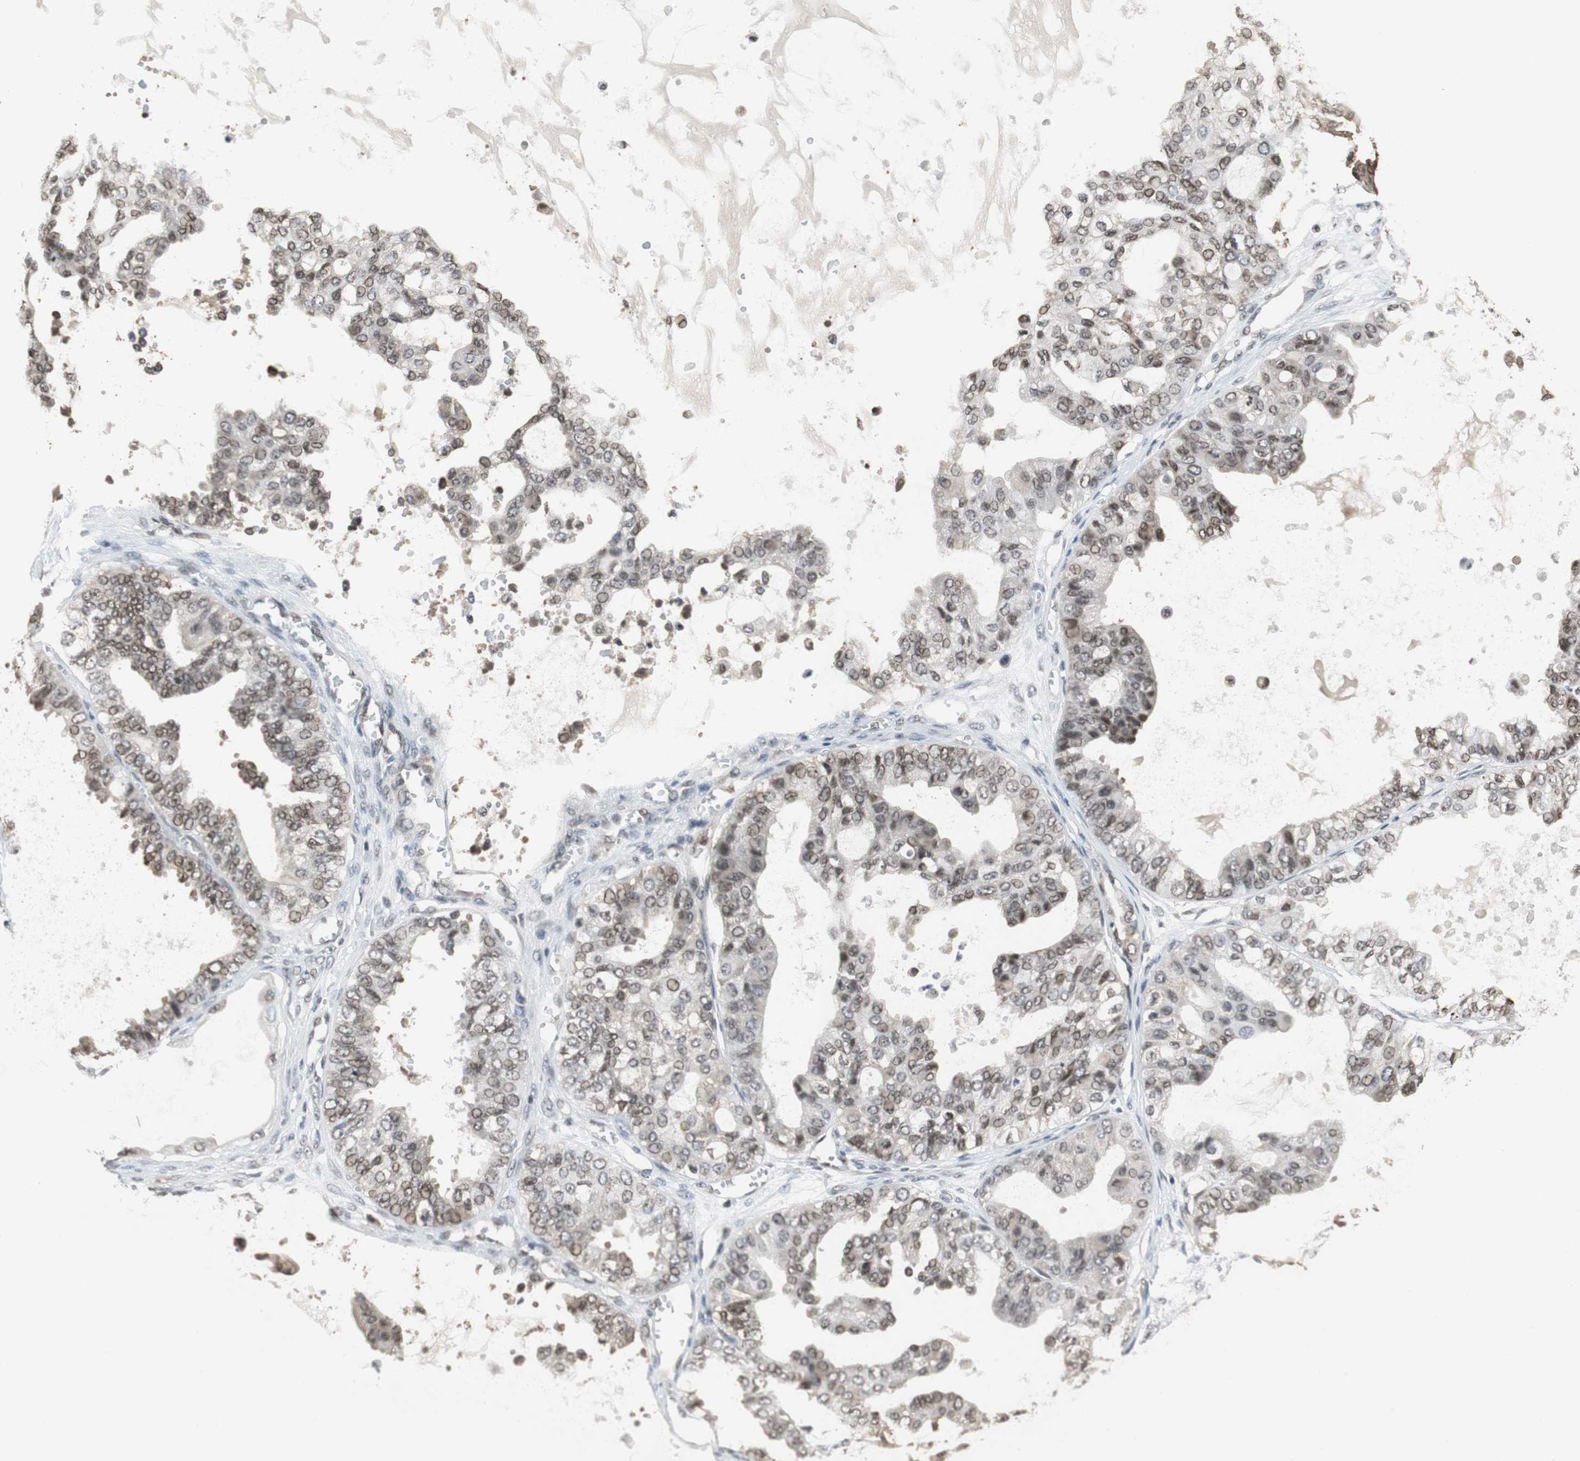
{"staining": {"intensity": "moderate", "quantity": ">75%", "location": "nuclear"}, "tissue": "ovarian cancer", "cell_type": "Tumor cells", "image_type": "cancer", "snomed": [{"axis": "morphology", "description": "Carcinoma, NOS"}, {"axis": "morphology", "description": "Carcinoma, endometroid"}, {"axis": "topography", "description": "Ovary"}], "caption": "The immunohistochemical stain highlights moderate nuclear positivity in tumor cells of ovarian cancer (carcinoma) tissue. (DAB IHC, brown staining for protein, blue staining for nuclei).", "gene": "REST", "patient": {"sex": "female", "age": 50}}